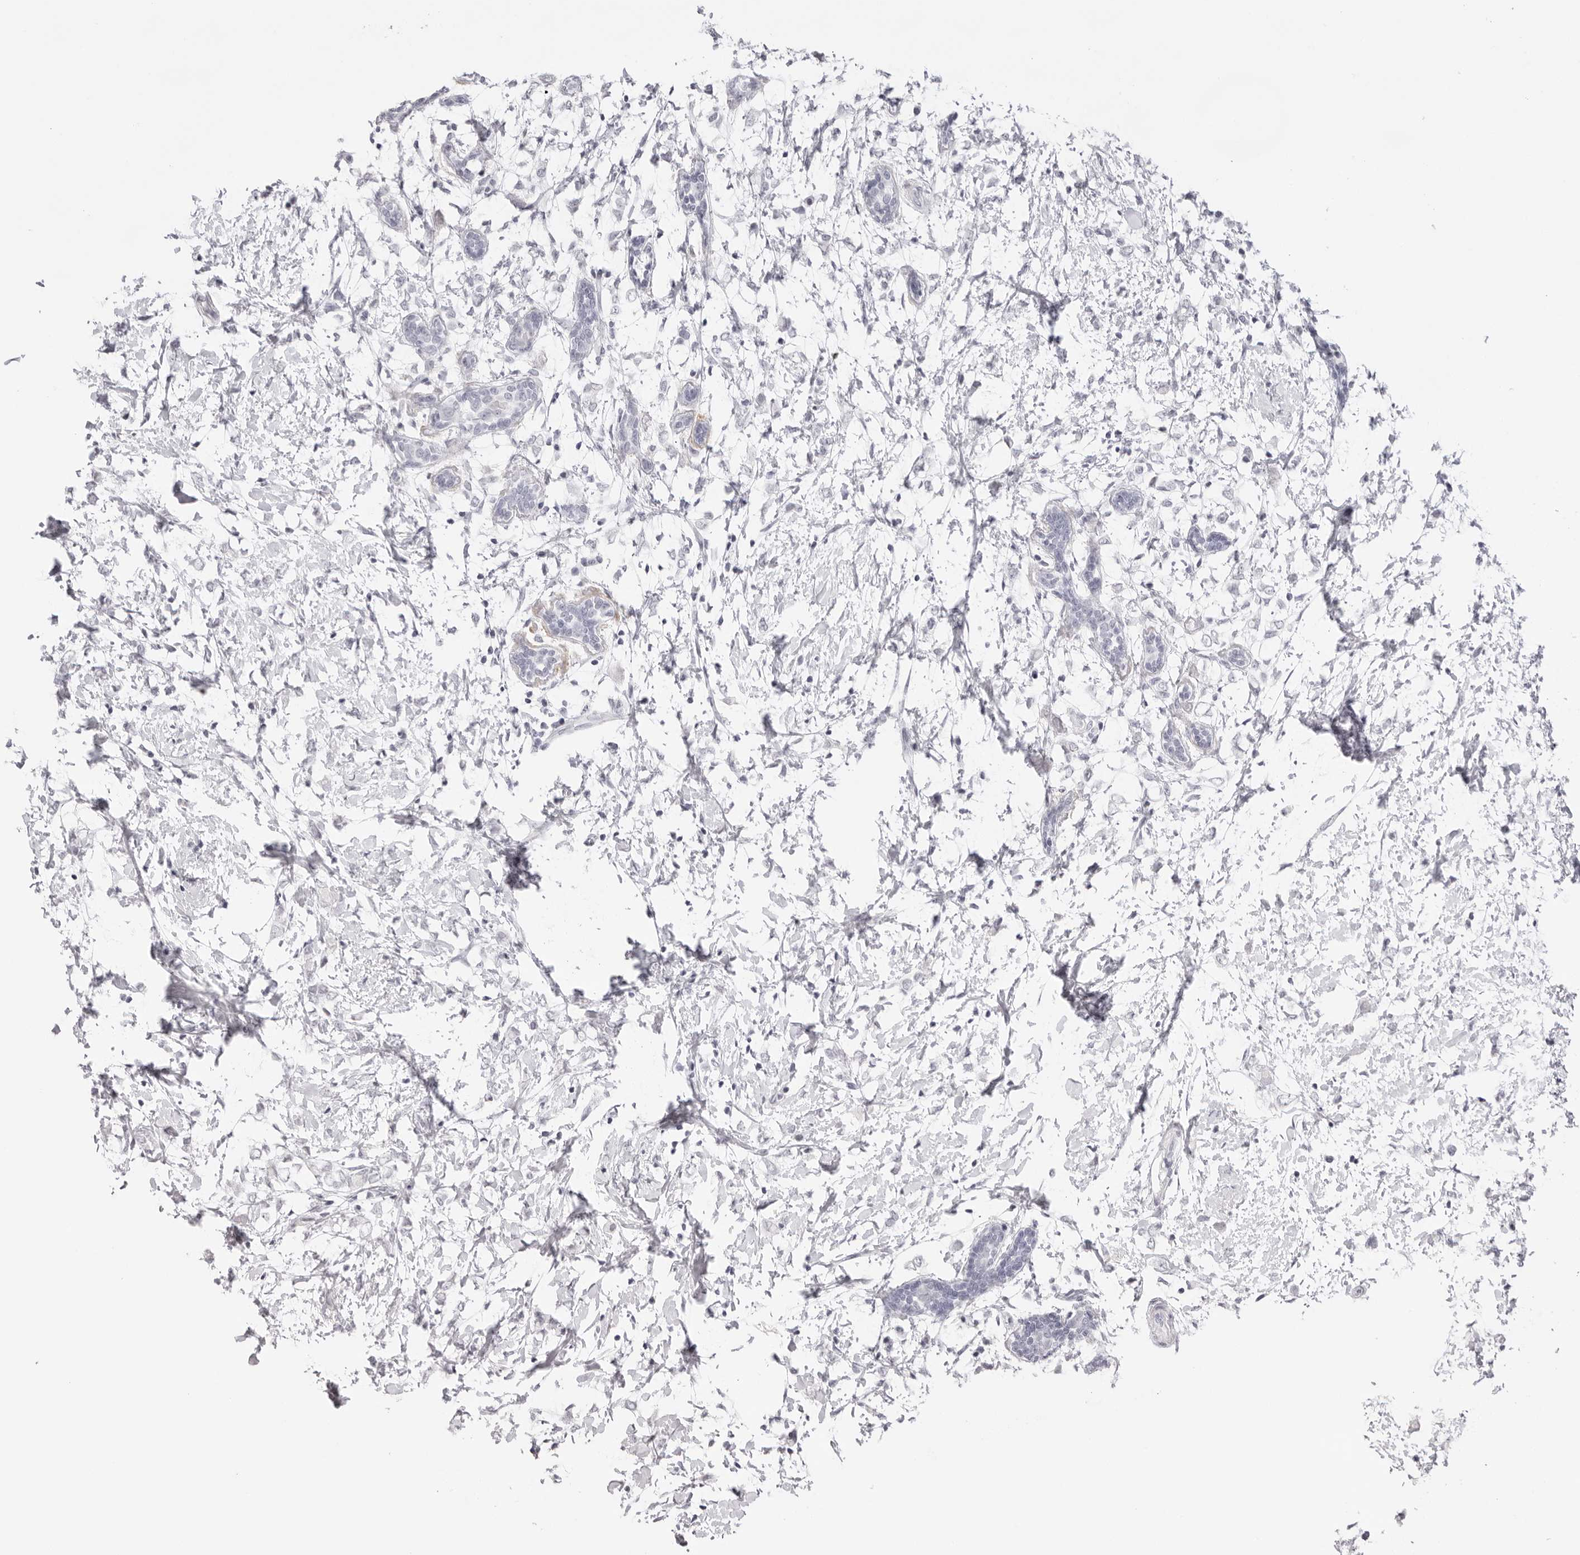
{"staining": {"intensity": "negative", "quantity": "none", "location": "none"}, "tissue": "breast cancer", "cell_type": "Tumor cells", "image_type": "cancer", "snomed": [{"axis": "morphology", "description": "Normal tissue, NOS"}, {"axis": "morphology", "description": "Lobular carcinoma"}, {"axis": "topography", "description": "Breast"}], "caption": "Immunohistochemistry micrograph of human breast lobular carcinoma stained for a protein (brown), which exhibits no positivity in tumor cells. Brightfield microscopy of IHC stained with DAB (3,3'-diaminobenzidine) (brown) and hematoxylin (blue), captured at high magnification.", "gene": "KLK12", "patient": {"sex": "female", "age": 47}}